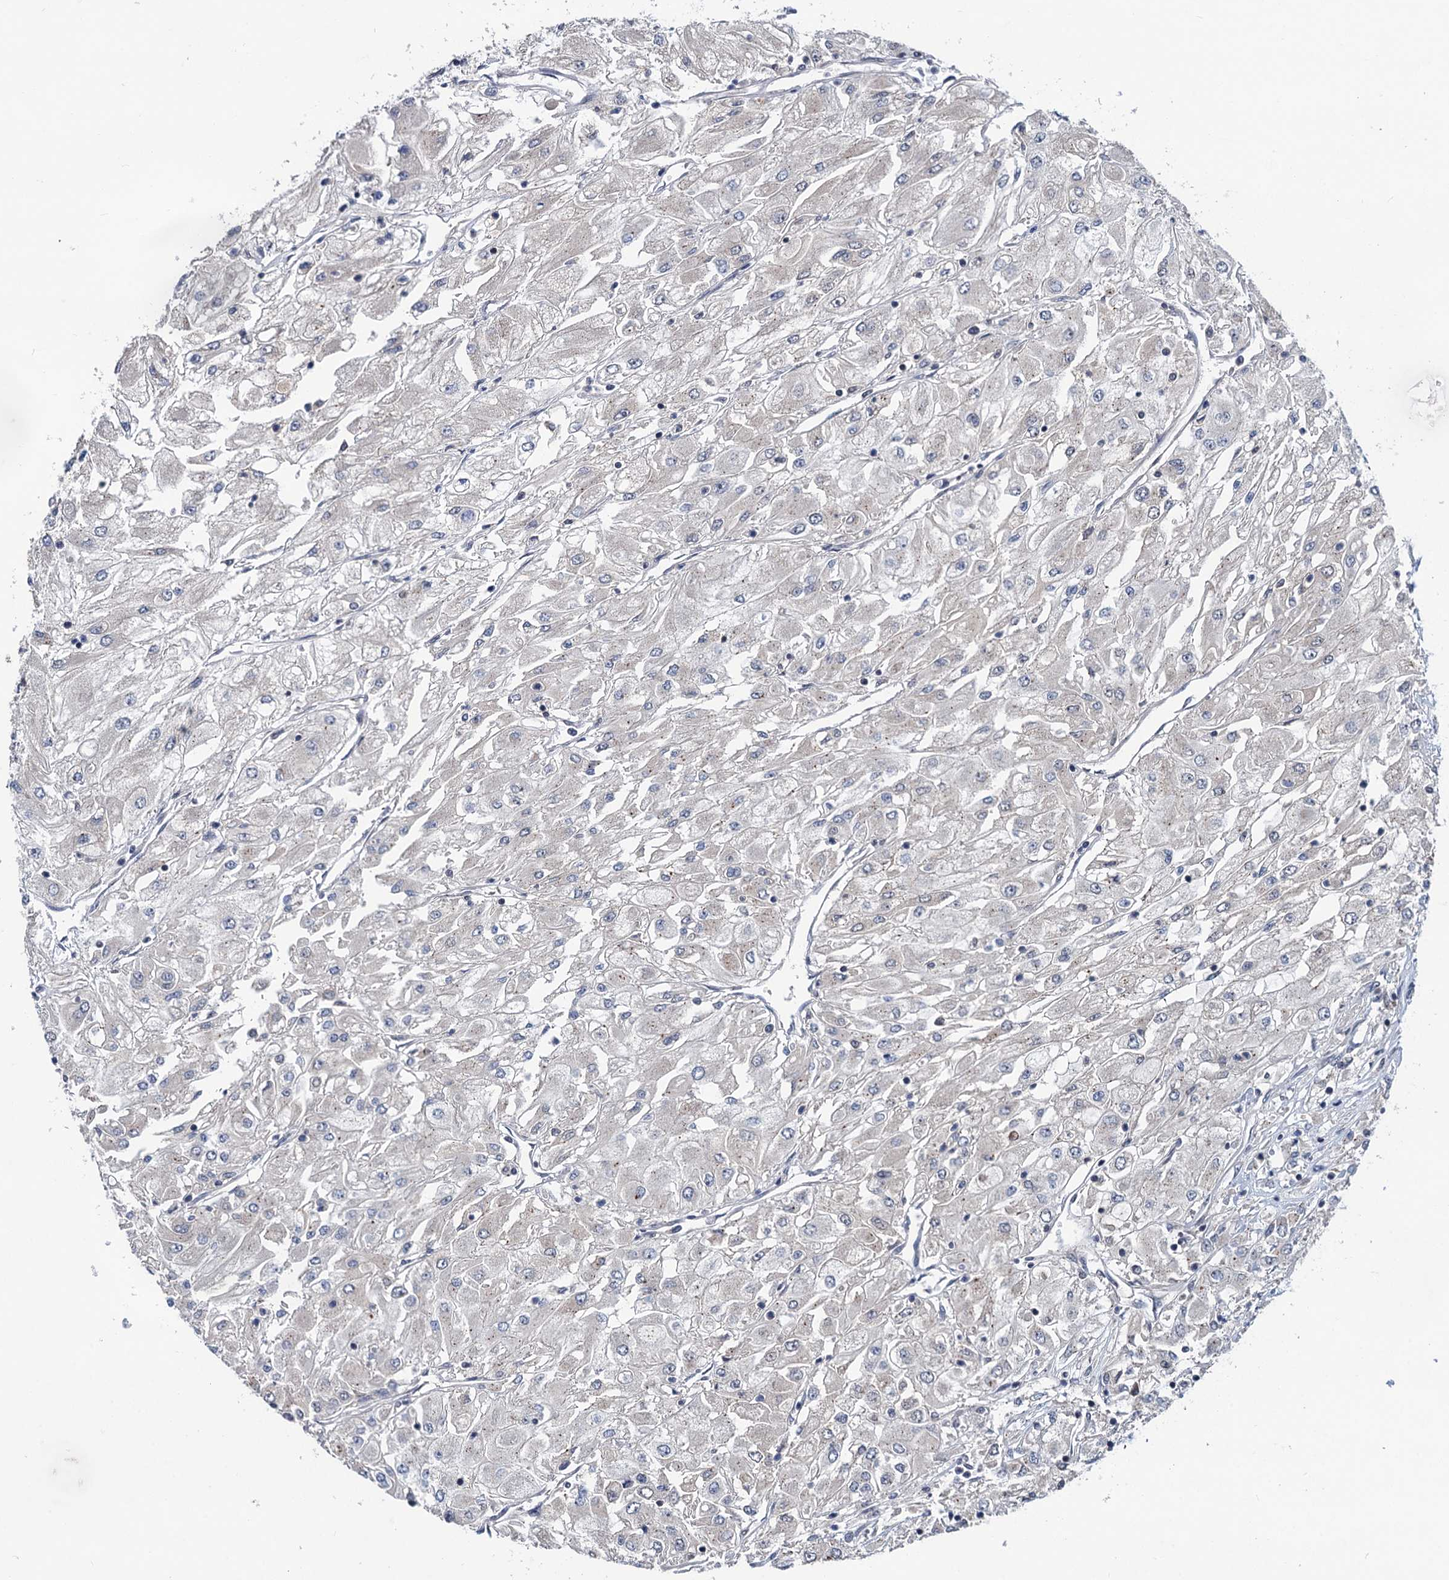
{"staining": {"intensity": "negative", "quantity": "none", "location": "none"}, "tissue": "renal cancer", "cell_type": "Tumor cells", "image_type": "cancer", "snomed": [{"axis": "morphology", "description": "Adenocarcinoma, NOS"}, {"axis": "topography", "description": "Kidney"}], "caption": "Photomicrograph shows no protein expression in tumor cells of renal cancer tissue.", "gene": "RASSF4", "patient": {"sex": "male", "age": 80}}